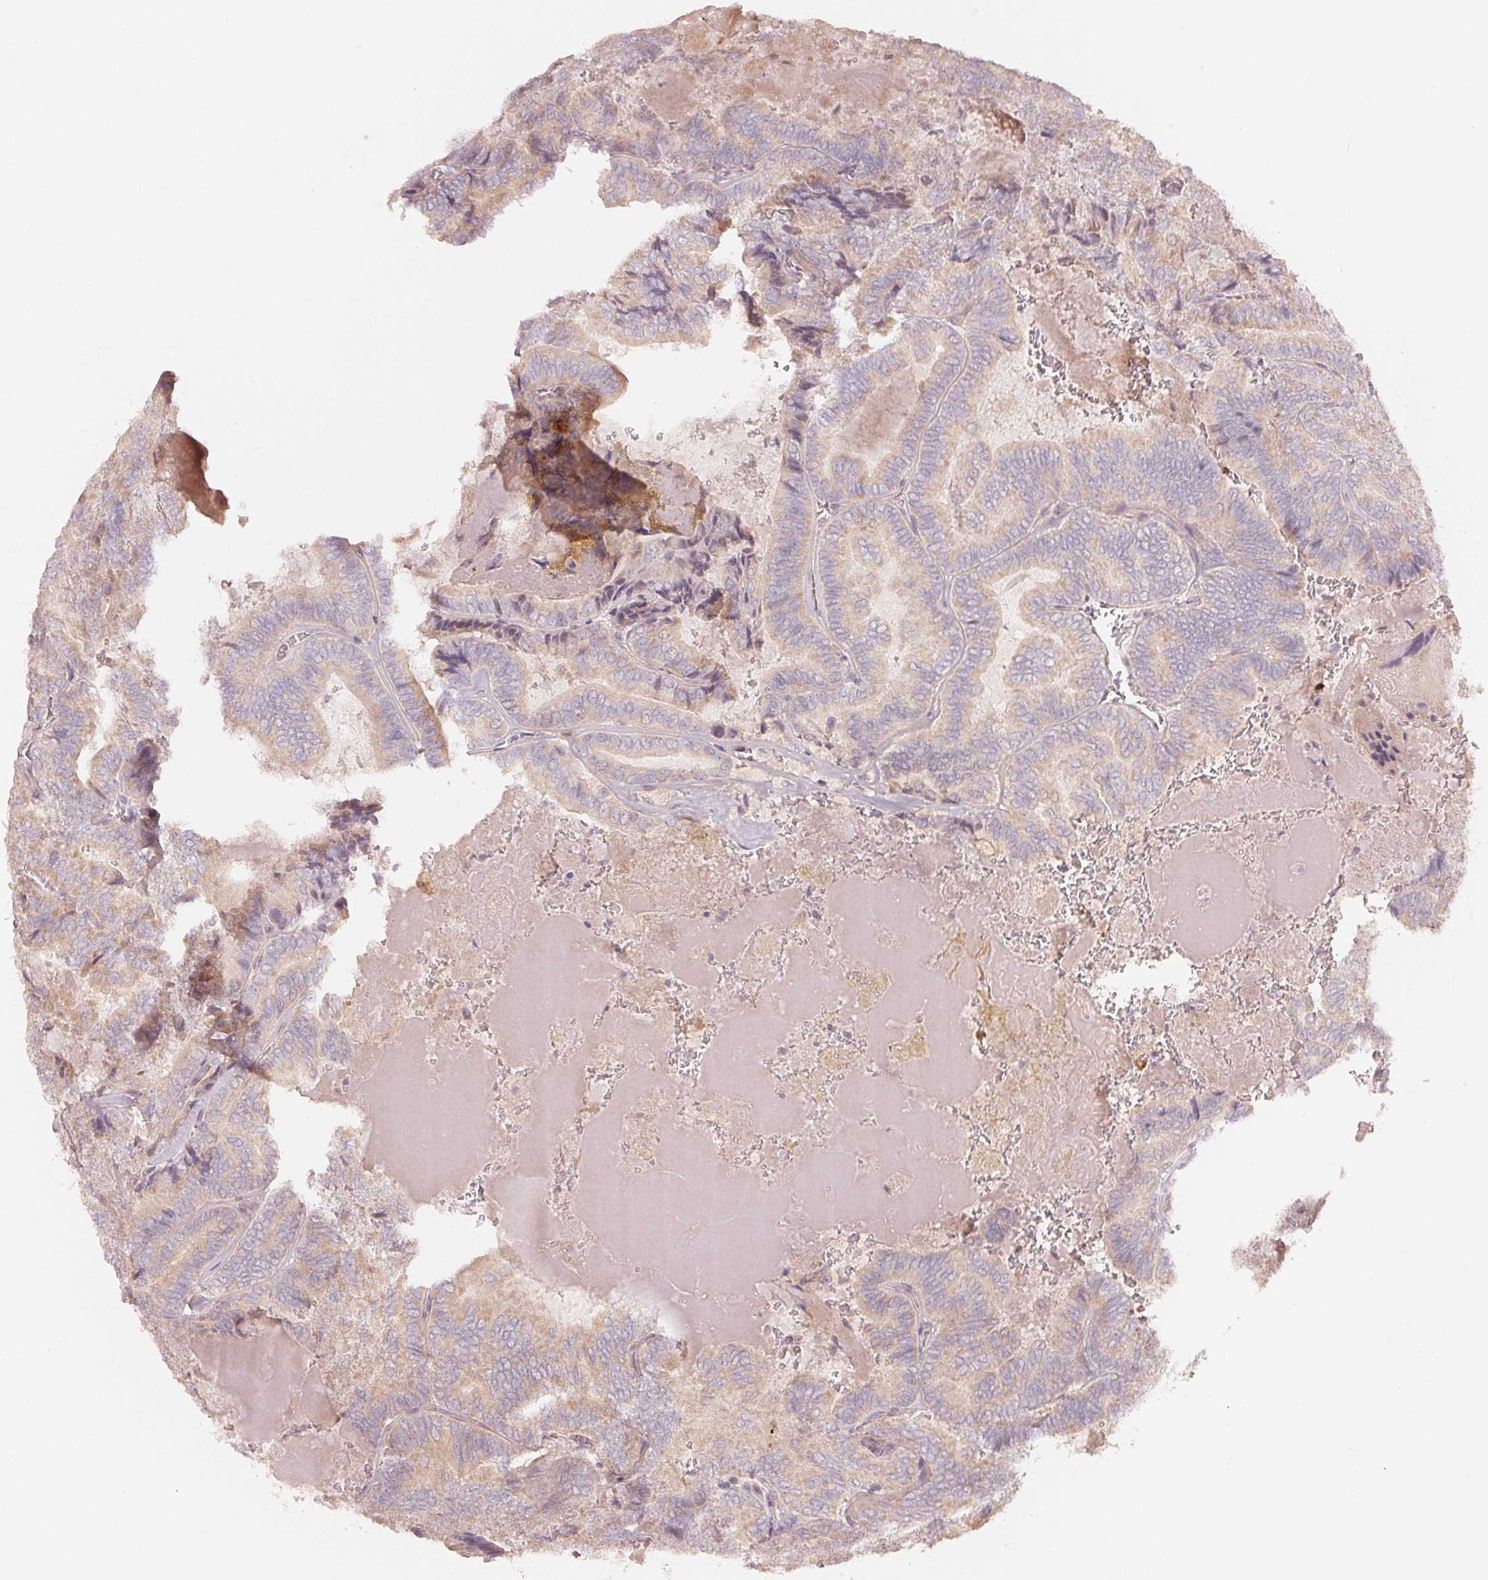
{"staining": {"intensity": "weak", "quantity": "<25%", "location": "cytoplasmic/membranous"}, "tissue": "thyroid cancer", "cell_type": "Tumor cells", "image_type": "cancer", "snomed": [{"axis": "morphology", "description": "Papillary adenocarcinoma, NOS"}, {"axis": "topography", "description": "Thyroid gland"}], "caption": "A photomicrograph of human thyroid cancer is negative for staining in tumor cells.", "gene": "DENND2C", "patient": {"sex": "female", "age": 75}}